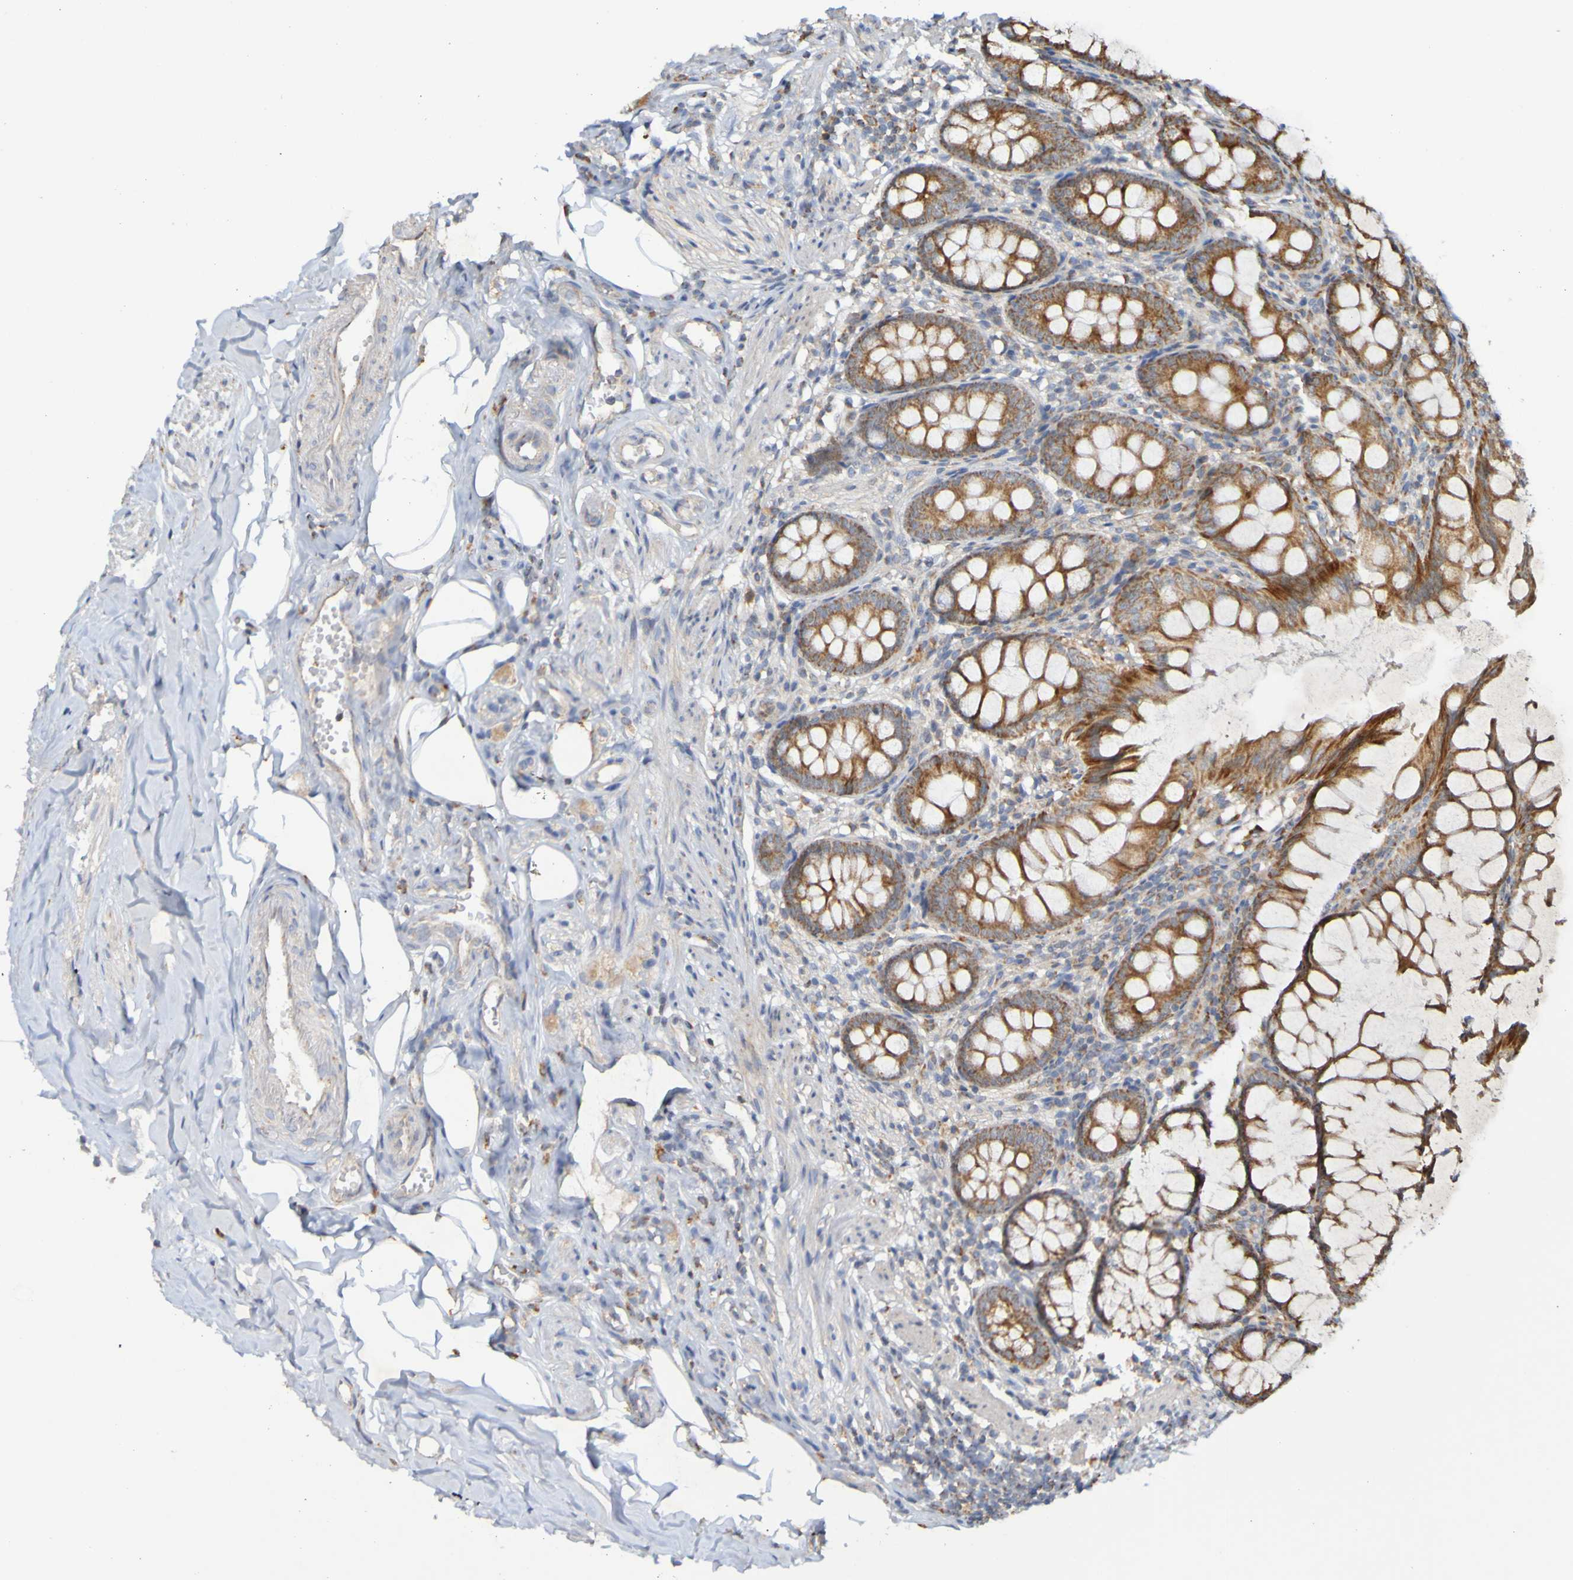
{"staining": {"intensity": "moderate", "quantity": ">75%", "location": "cytoplasmic/membranous"}, "tissue": "appendix", "cell_type": "Glandular cells", "image_type": "normal", "snomed": [{"axis": "morphology", "description": "Normal tissue, NOS"}, {"axis": "topography", "description": "Appendix"}], "caption": "Immunohistochemical staining of normal appendix shows moderate cytoplasmic/membranous protein staining in about >75% of glandular cells.", "gene": "TMBIM1", "patient": {"sex": "female", "age": 77}}